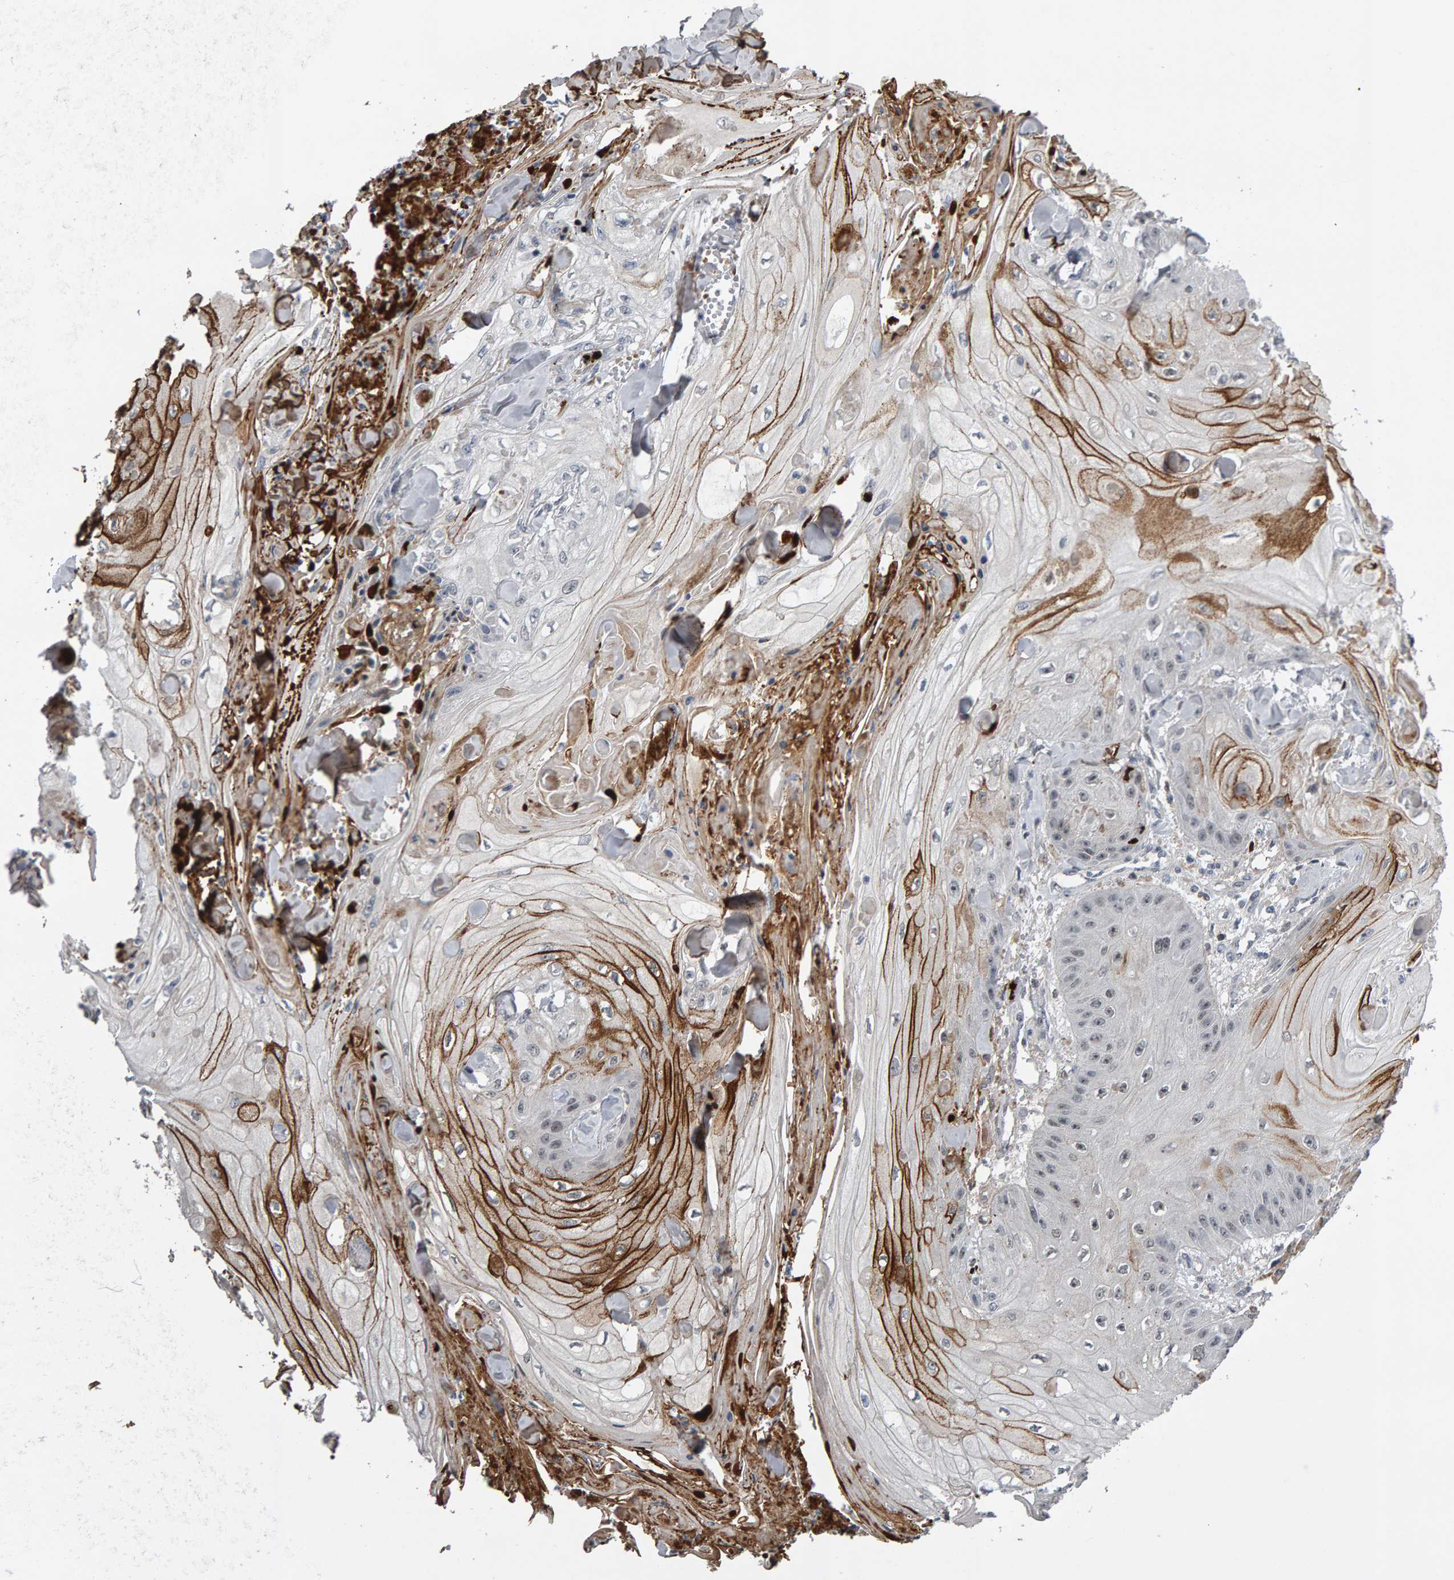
{"staining": {"intensity": "moderate", "quantity": "25%-75%", "location": "cytoplasmic/membranous,nuclear"}, "tissue": "skin cancer", "cell_type": "Tumor cells", "image_type": "cancer", "snomed": [{"axis": "morphology", "description": "Squamous cell carcinoma, NOS"}, {"axis": "topography", "description": "Skin"}], "caption": "IHC micrograph of human skin squamous cell carcinoma stained for a protein (brown), which displays medium levels of moderate cytoplasmic/membranous and nuclear staining in approximately 25%-75% of tumor cells.", "gene": "IPO8", "patient": {"sex": "male", "age": 74}}